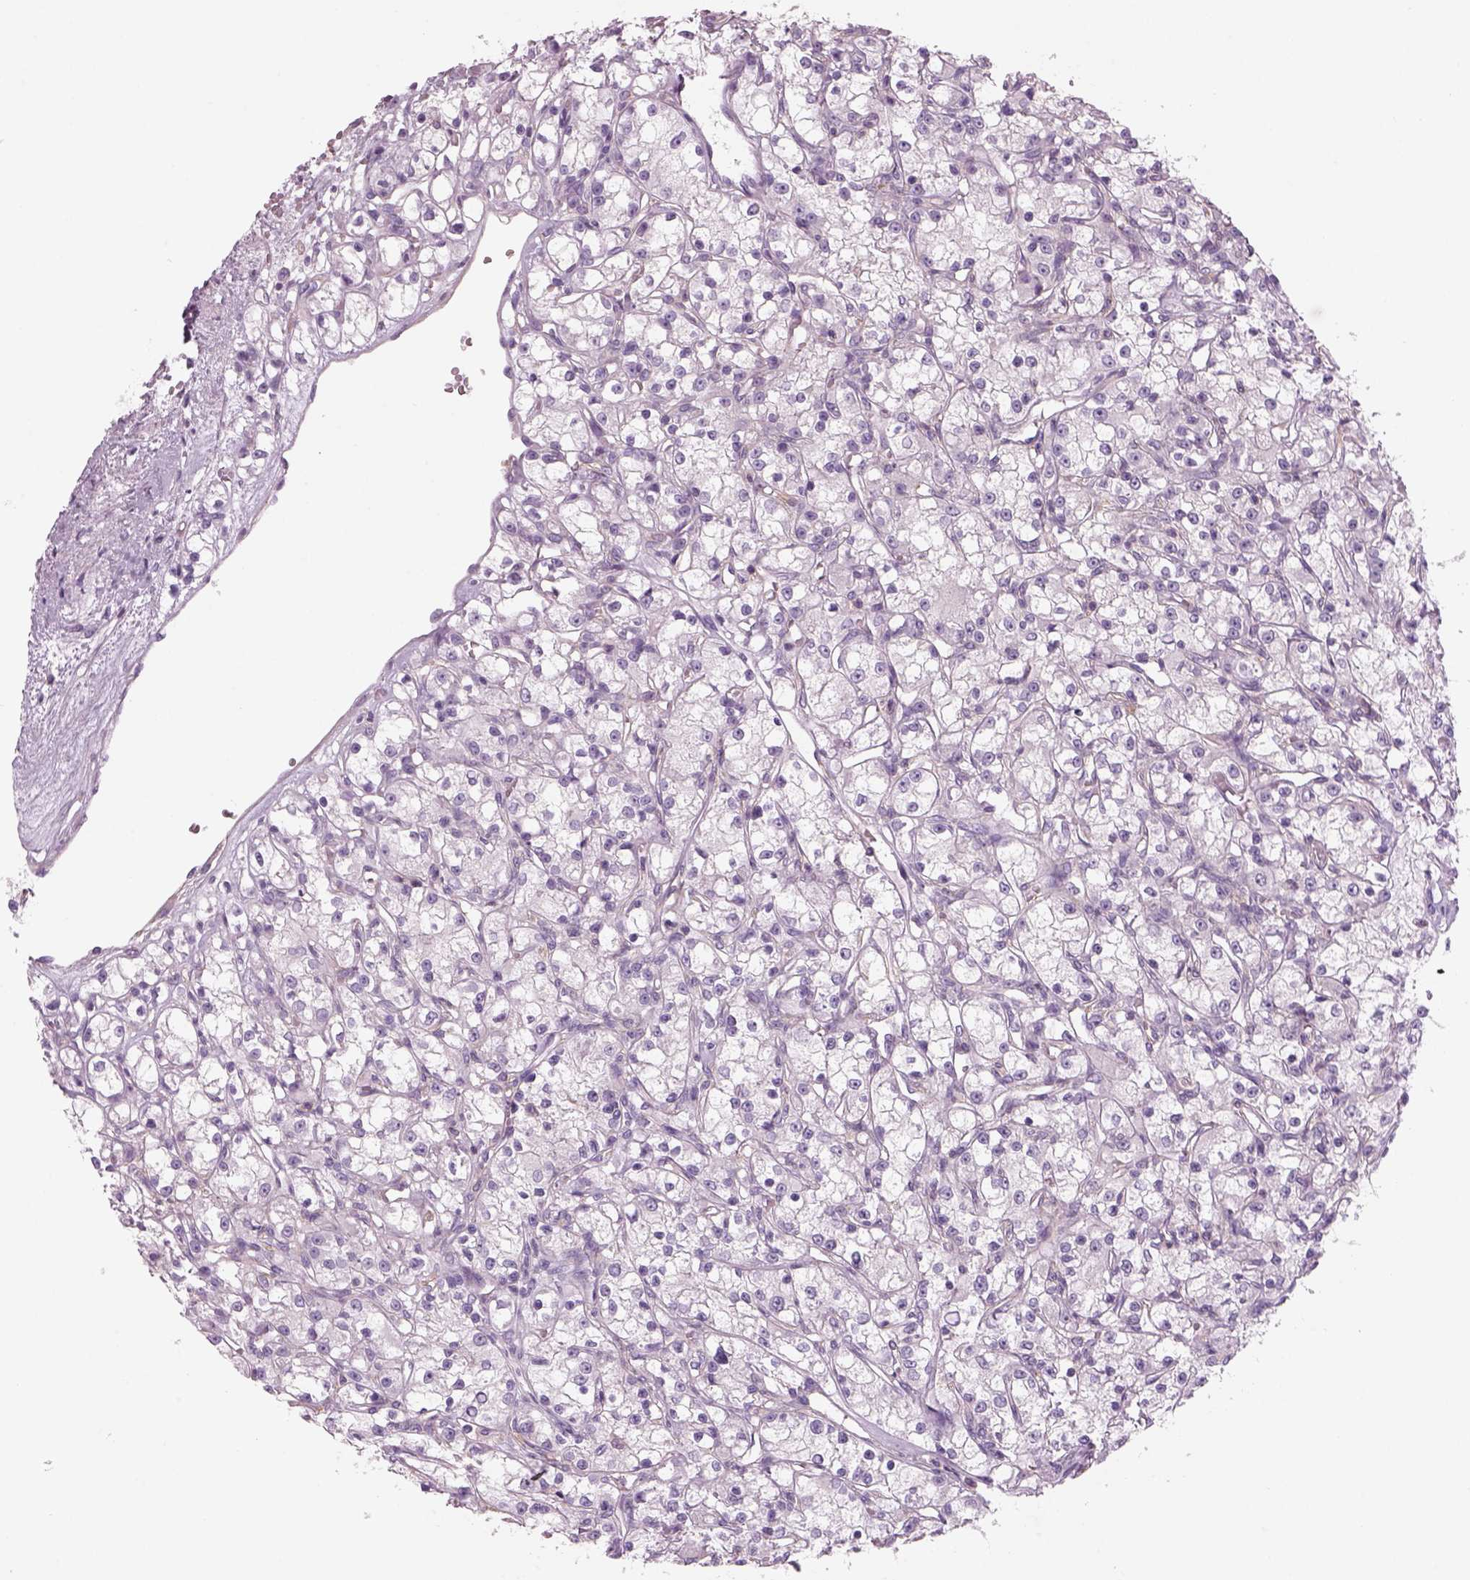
{"staining": {"intensity": "negative", "quantity": "none", "location": "none"}, "tissue": "renal cancer", "cell_type": "Tumor cells", "image_type": "cancer", "snomed": [{"axis": "morphology", "description": "Adenocarcinoma, NOS"}, {"axis": "topography", "description": "Kidney"}], "caption": "This is an immunohistochemistry photomicrograph of renal cancer (adenocarcinoma). There is no positivity in tumor cells.", "gene": "SLC1A7", "patient": {"sex": "female", "age": 59}}